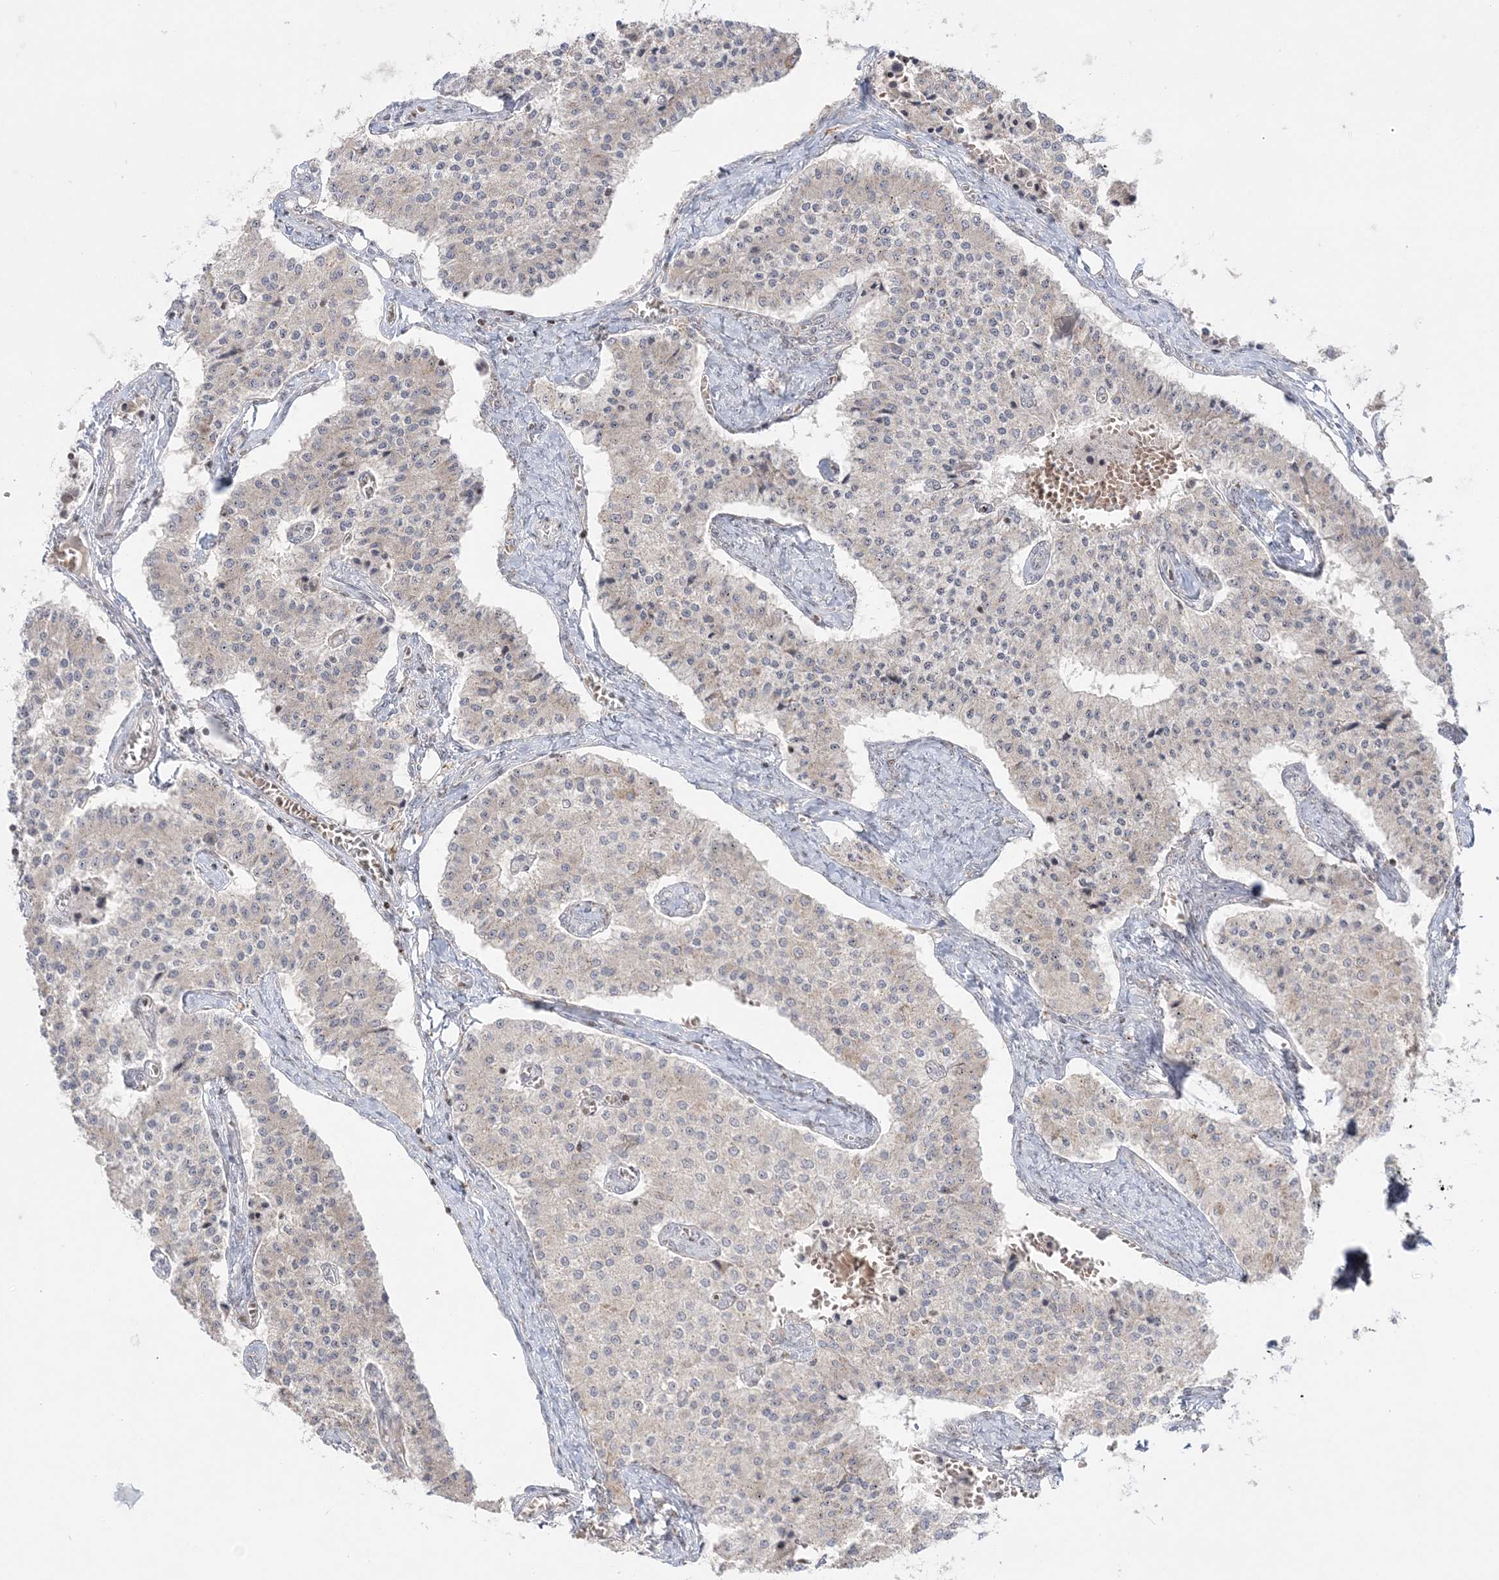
{"staining": {"intensity": "weak", "quantity": "<25%", "location": "cytoplasmic/membranous"}, "tissue": "carcinoid", "cell_type": "Tumor cells", "image_type": "cancer", "snomed": [{"axis": "morphology", "description": "Carcinoid, malignant, NOS"}, {"axis": "topography", "description": "Colon"}], "caption": "IHC histopathology image of carcinoid stained for a protein (brown), which shows no staining in tumor cells. (DAB (3,3'-diaminobenzidine) IHC visualized using brightfield microscopy, high magnification).", "gene": "SH3BP4", "patient": {"sex": "female", "age": 52}}